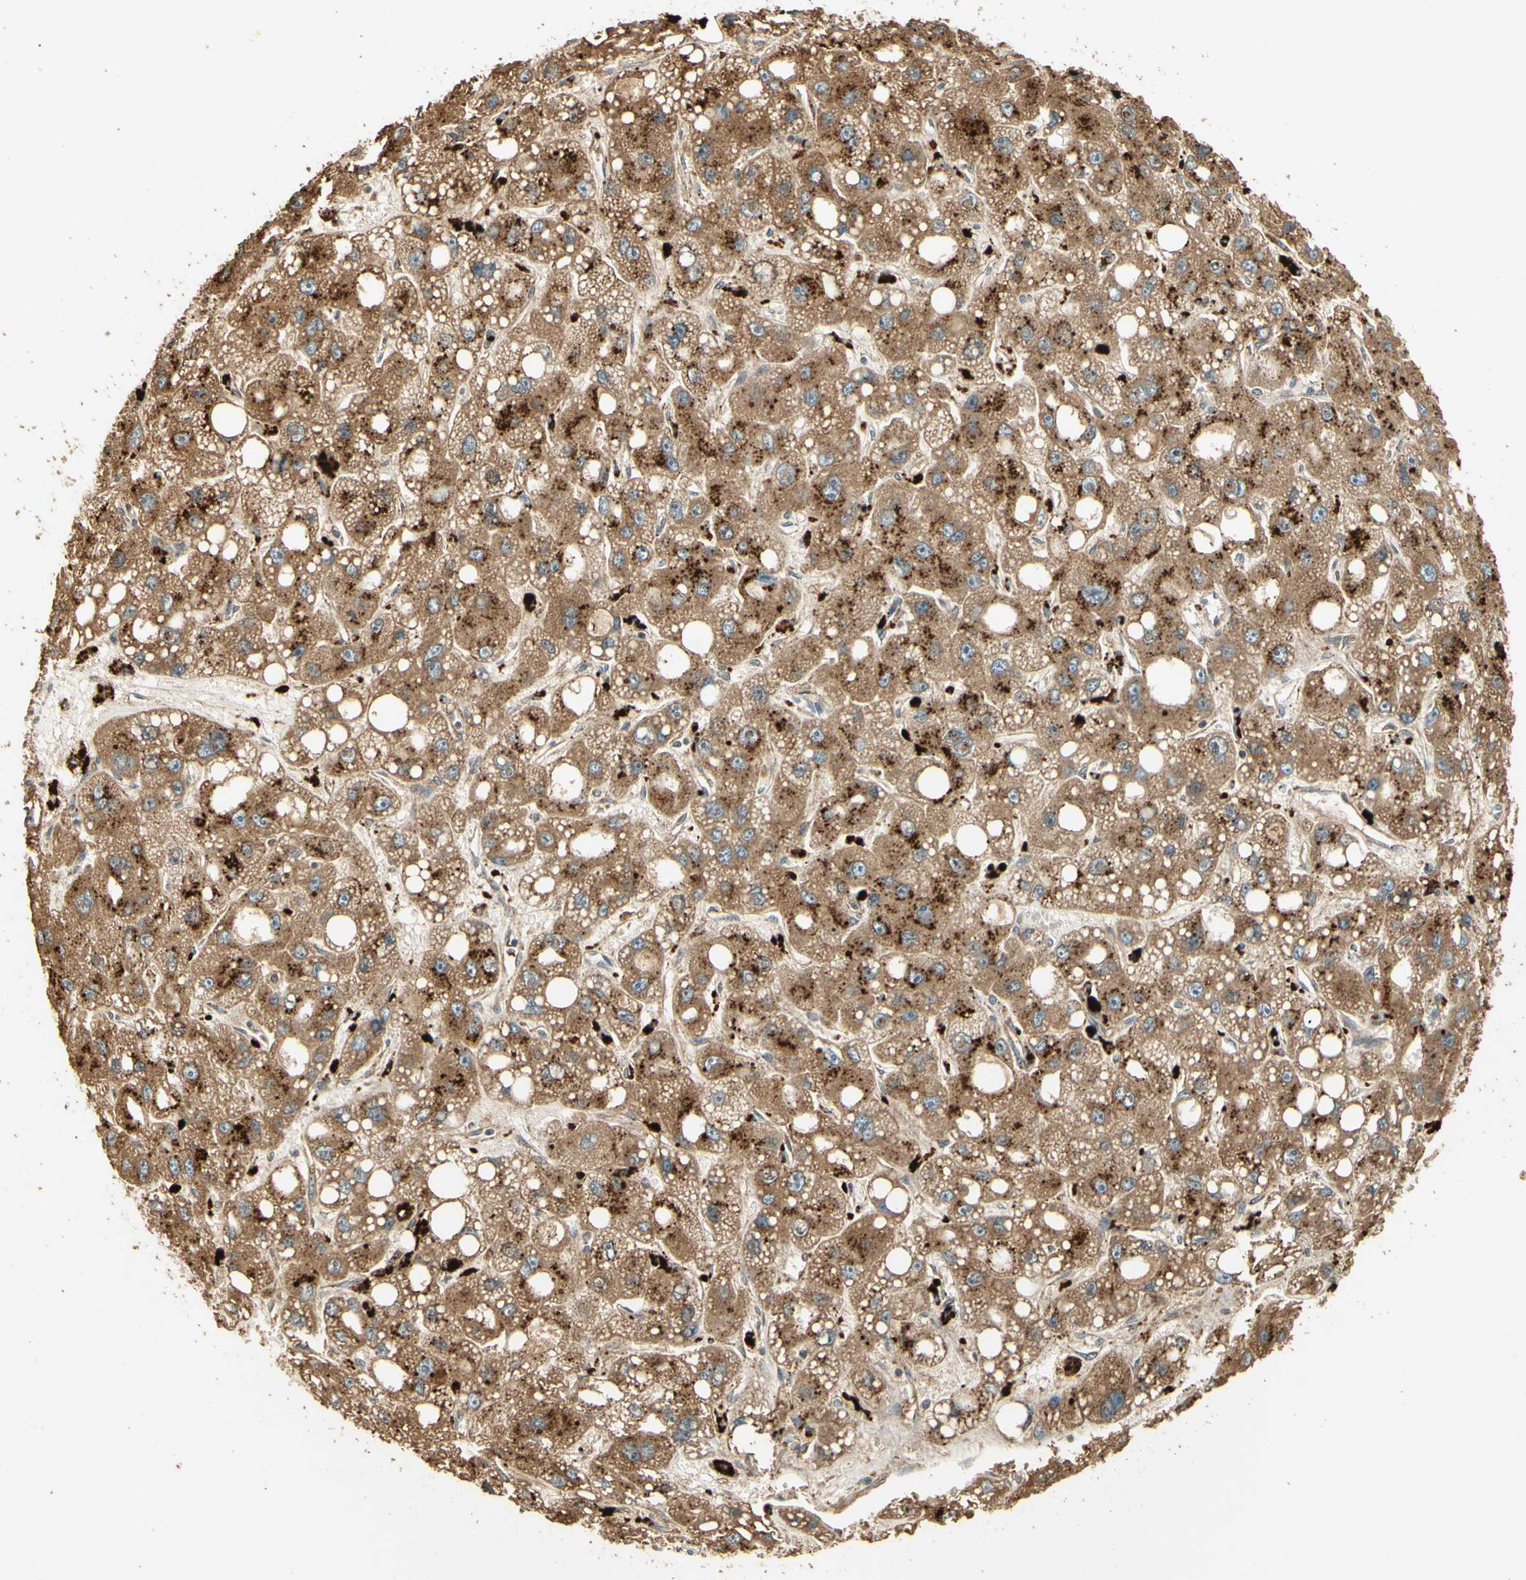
{"staining": {"intensity": "strong", "quantity": "25%-75%", "location": "cytoplasmic/membranous"}, "tissue": "liver cancer", "cell_type": "Tumor cells", "image_type": "cancer", "snomed": [{"axis": "morphology", "description": "Carcinoma, Hepatocellular, NOS"}, {"axis": "topography", "description": "Liver"}], "caption": "IHC photomicrograph of liver cancer stained for a protein (brown), which reveals high levels of strong cytoplasmic/membranous positivity in about 25%-75% of tumor cells.", "gene": "ARHGEF17", "patient": {"sex": "male", "age": 55}}